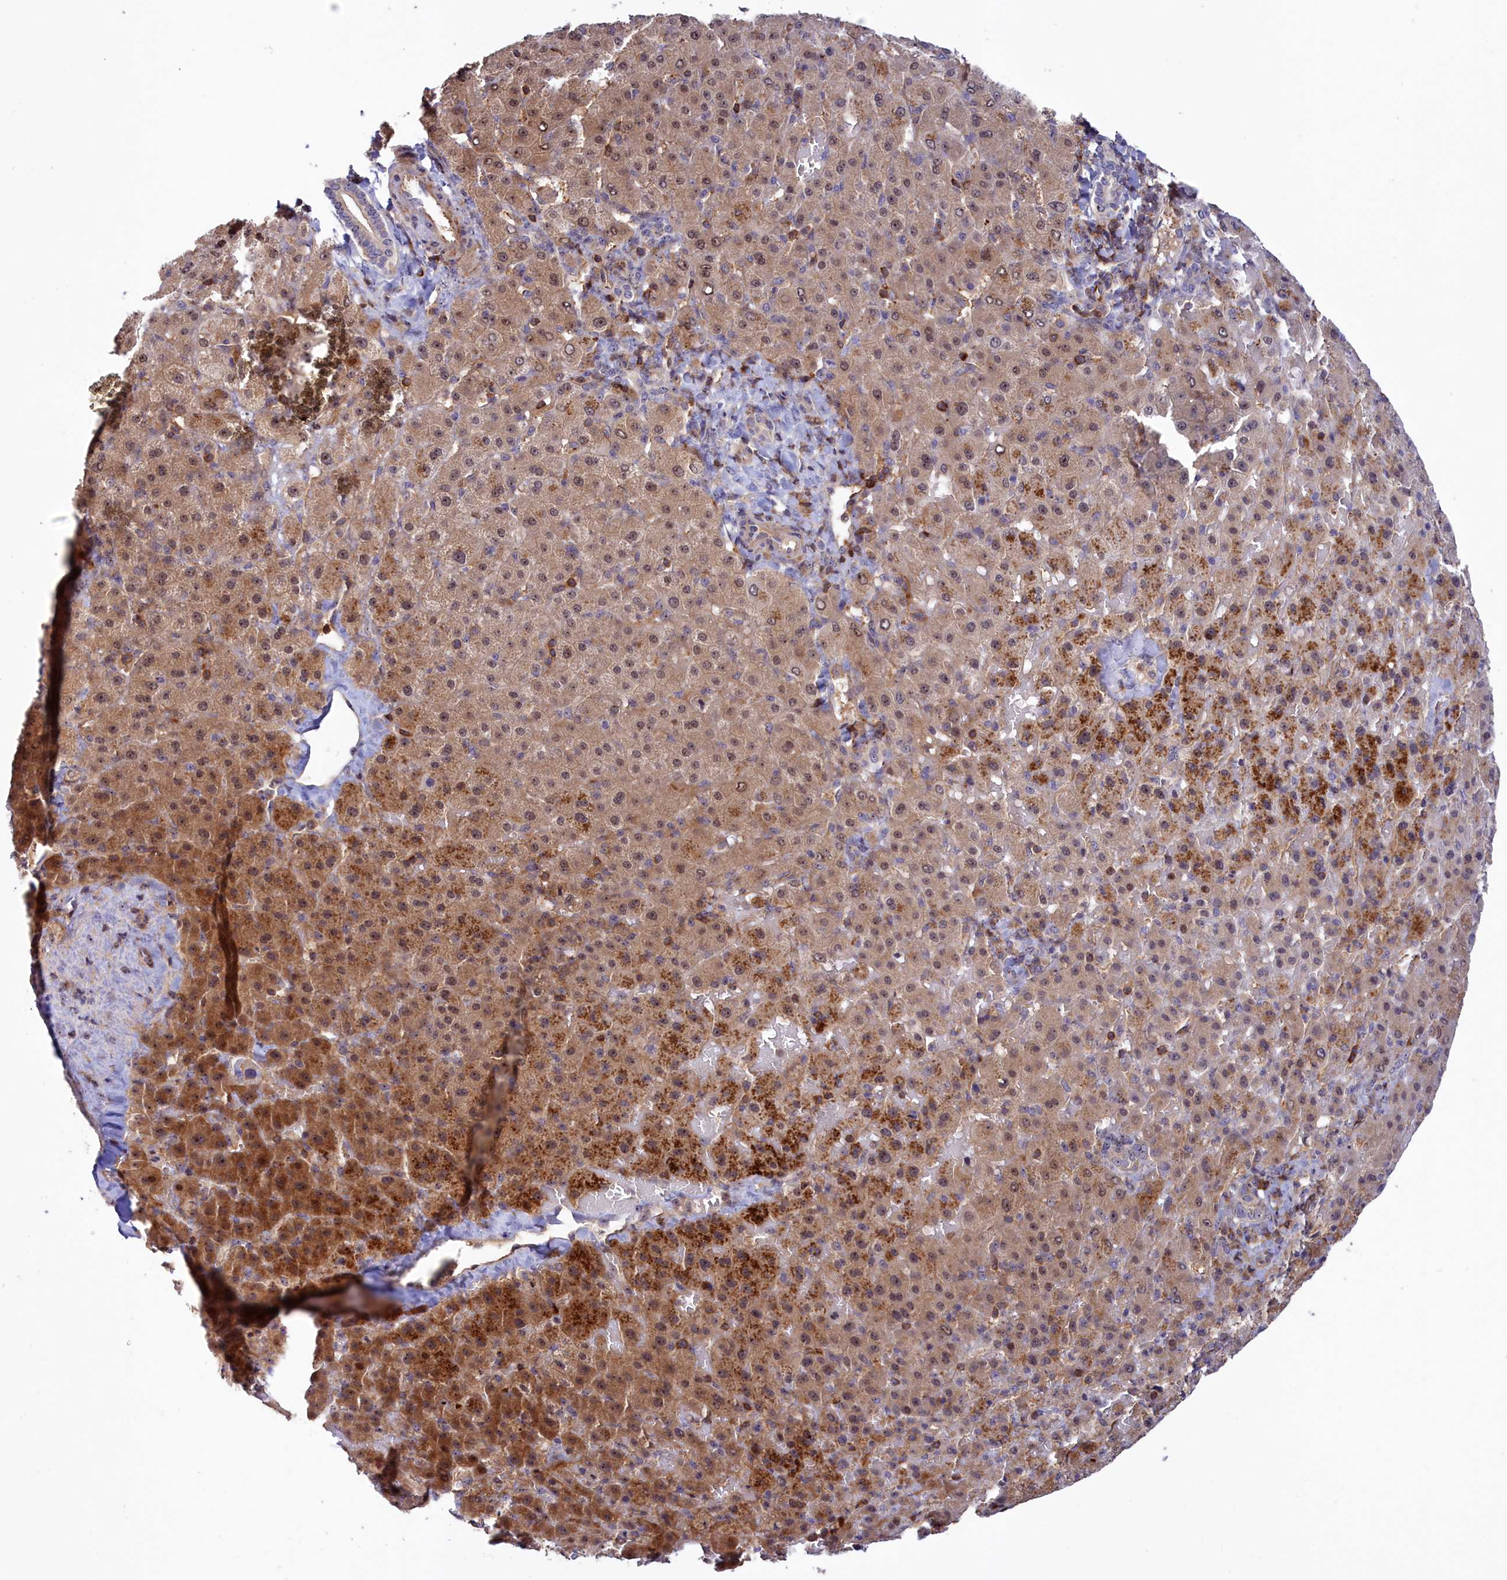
{"staining": {"intensity": "strong", "quantity": "25%-75%", "location": "cytoplasmic/membranous,nuclear"}, "tissue": "liver cancer", "cell_type": "Tumor cells", "image_type": "cancer", "snomed": [{"axis": "morphology", "description": "Carcinoma, Hepatocellular, NOS"}, {"axis": "topography", "description": "Liver"}], "caption": "The histopathology image exhibits a brown stain indicating the presence of a protein in the cytoplasmic/membranous and nuclear of tumor cells in hepatocellular carcinoma (liver).", "gene": "NEURL4", "patient": {"sex": "female", "age": 58}}